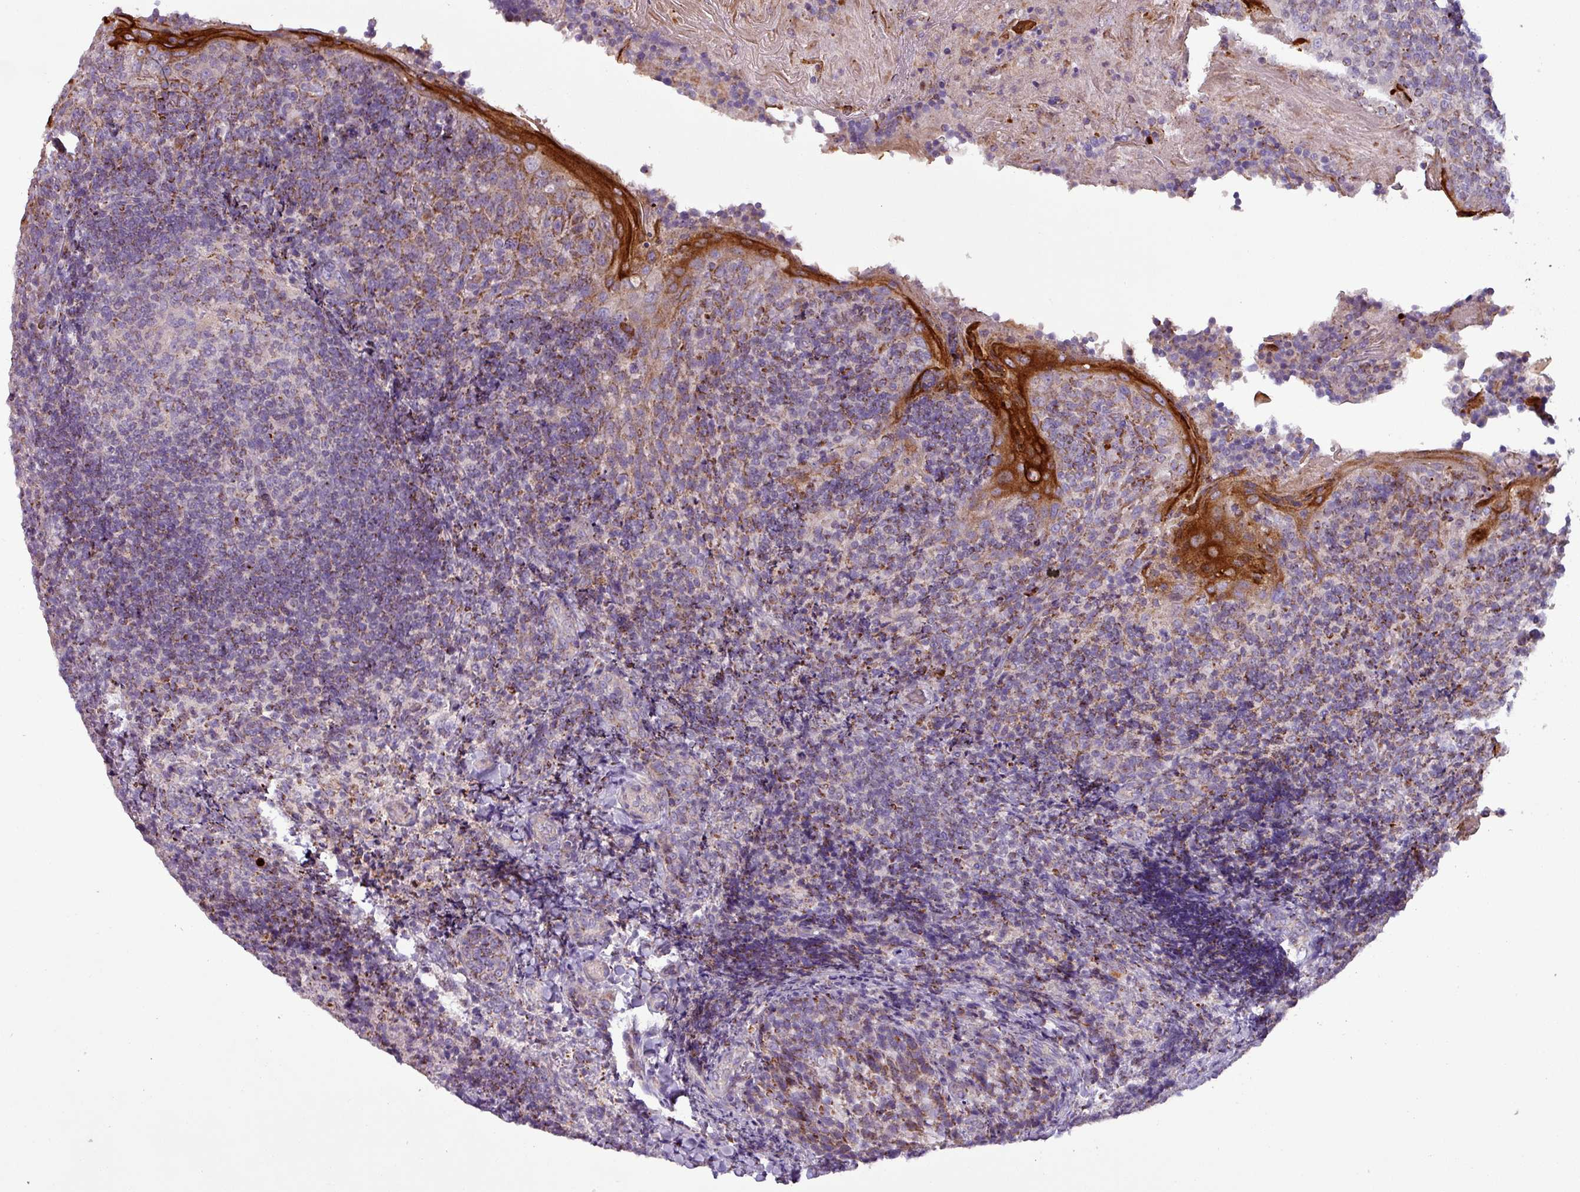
{"staining": {"intensity": "moderate", "quantity": ">75%", "location": "cytoplasmic/membranous"}, "tissue": "tonsil", "cell_type": "Germinal center cells", "image_type": "normal", "snomed": [{"axis": "morphology", "description": "Normal tissue, NOS"}, {"axis": "topography", "description": "Tonsil"}], "caption": "Normal tonsil demonstrates moderate cytoplasmic/membranous positivity in about >75% of germinal center cells, visualized by immunohistochemistry.", "gene": "PNMA6A", "patient": {"sex": "female", "age": 10}}